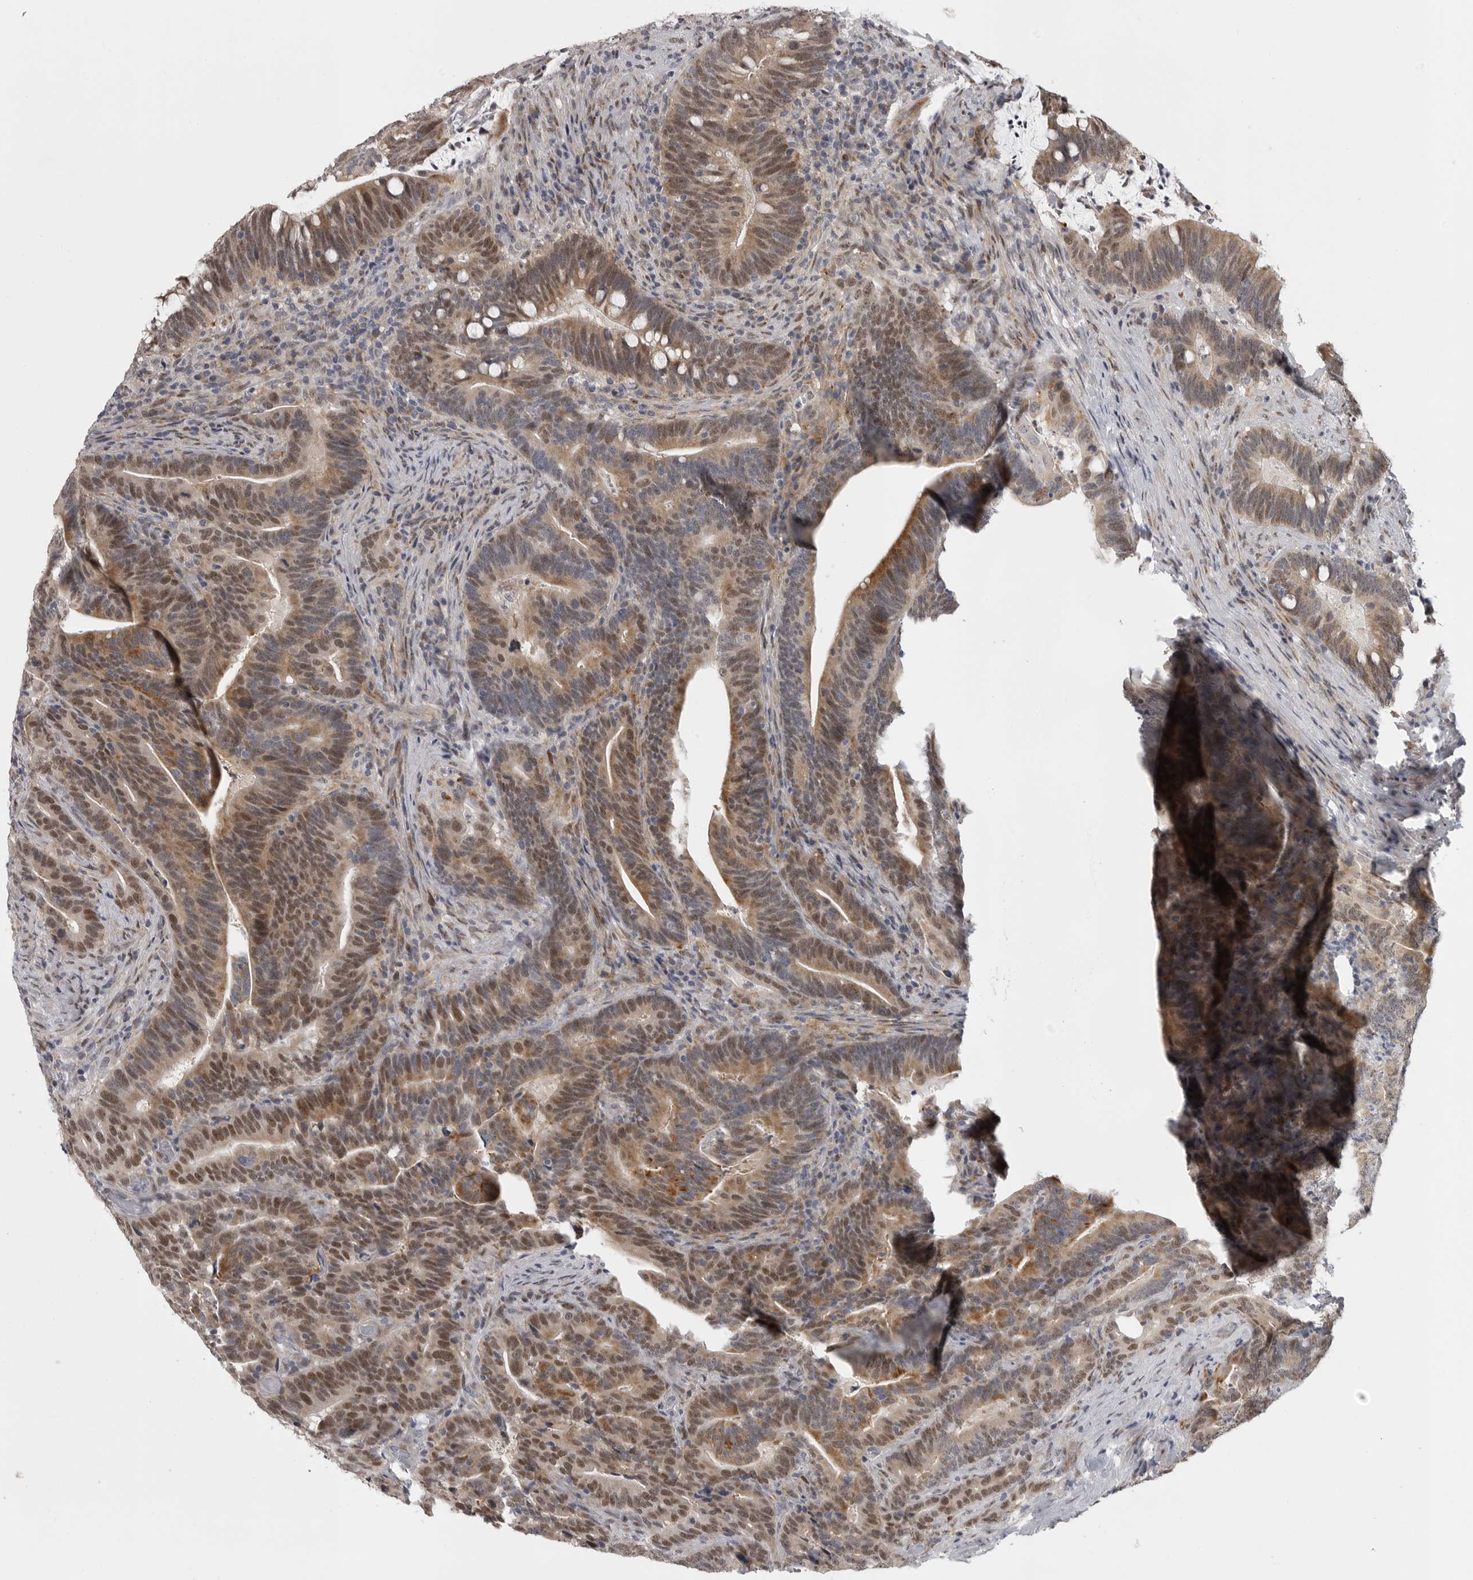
{"staining": {"intensity": "moderate", "quantity": ">75%", "location": "cytoplasmic/membranous,nuclear"}, "tissue": "colorectal cancer", "cell_type": "Tumor cells", "image_type": "cancer", "snomed": [{"axis": "morphology", "description": "Adenocarcinoma, NOS"}, {"axis": "topography", "description": "Colon"}], "caption": "Adenocarcinoma (colorectal) was stained to show a protein in brown. There is medium levels of moderate cytoplasmic/membranous and nuclear positivity in about >75% of tumor cells.", "gene": "POLE2", "patient": {"sex": "female", "age": 66}}